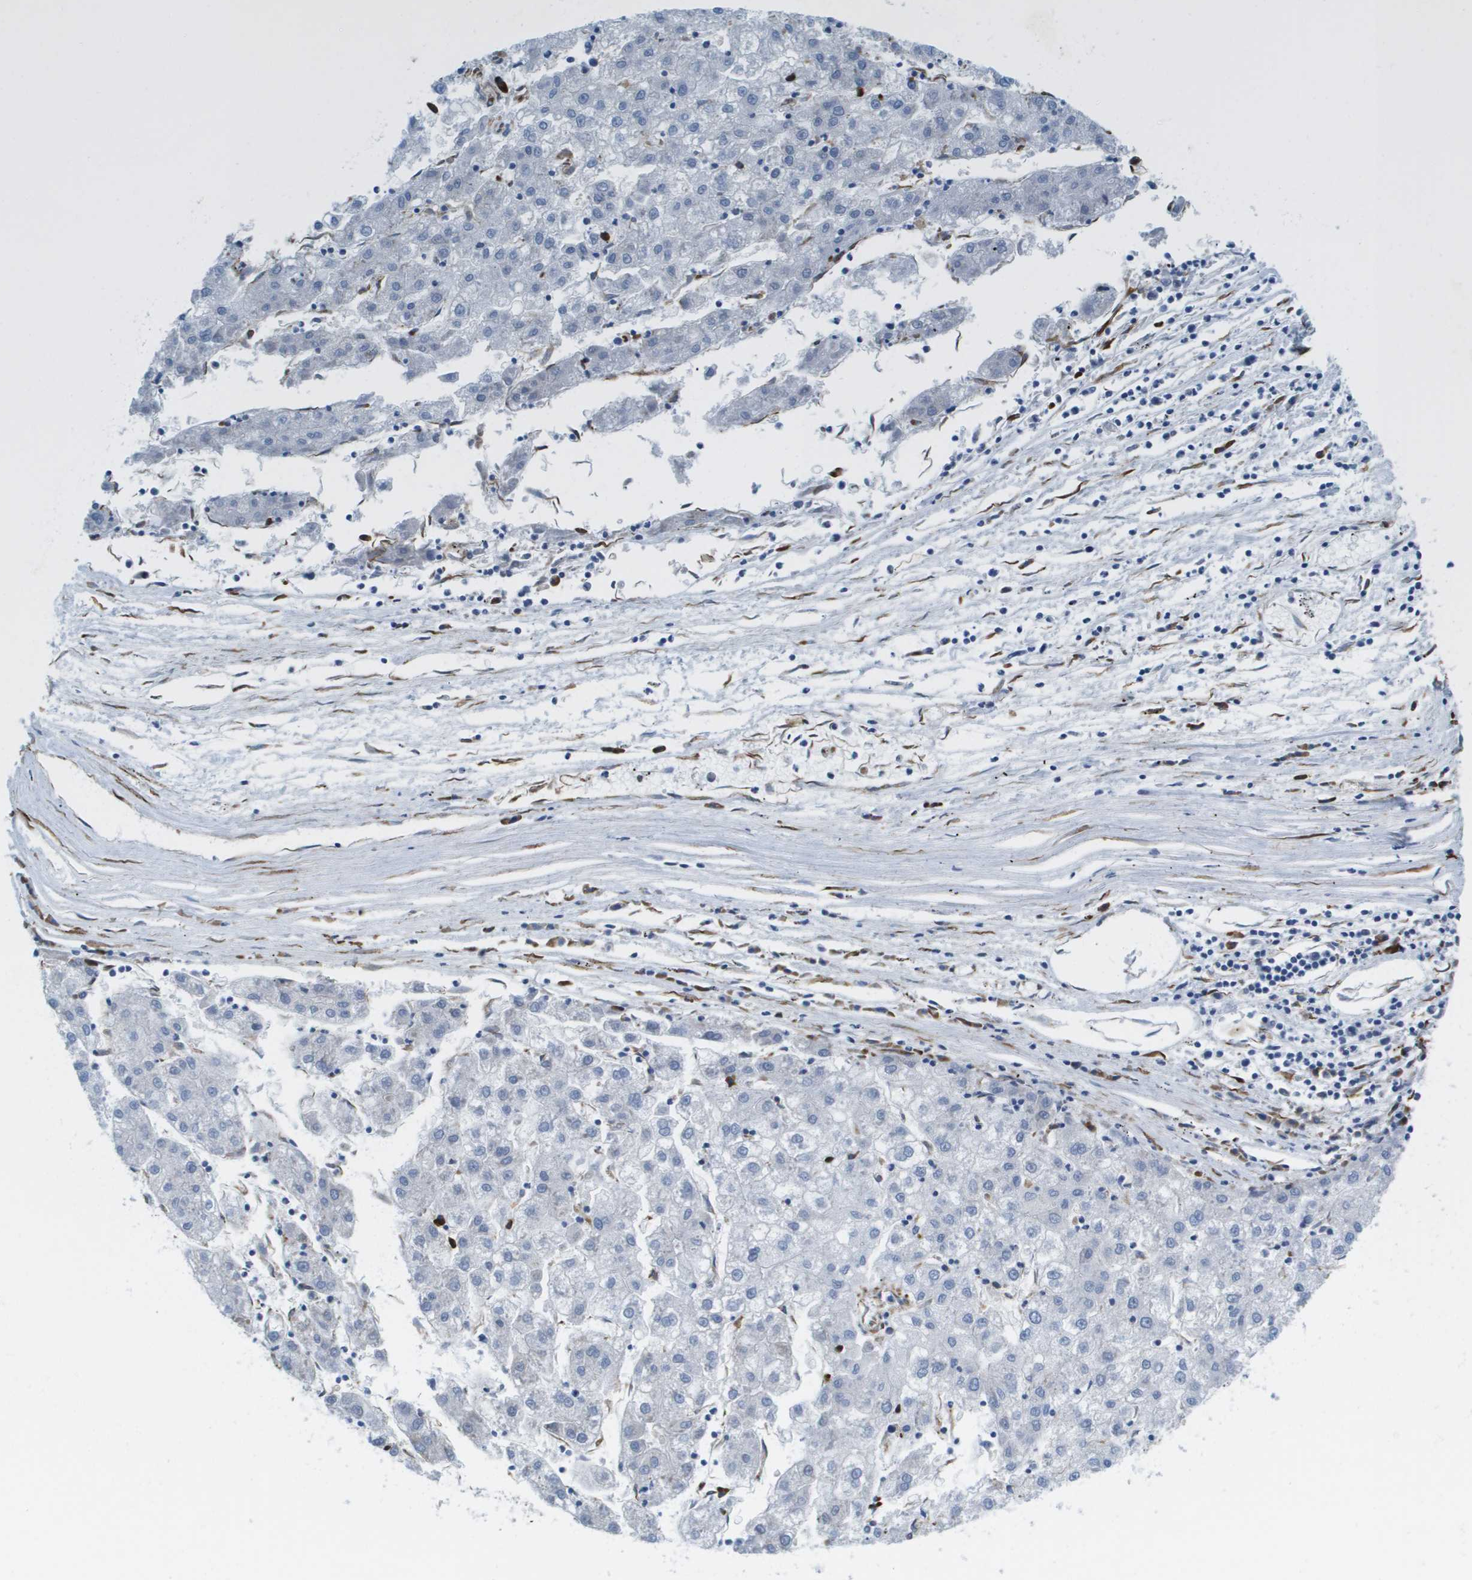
{"staining": {"intensity": "negative", "quantity": "none", "location": "none"}, "tissue": "liver cancer", "cell_type": "Tumor cells", "image_type": "cancer", "snomed": [{"axis": "morphology", "description": "Carcinoma, Hepatocellular, NOS"}, {"axis": "topography", "description": "Liver"}], "caption": "This is an IHC histopathology image of liver cancer (hepatocellular carcinoma). There is no staining in tumor cells.", "gene": "ST3GAL2", "patient": {"sex": "male", "age": 72}}